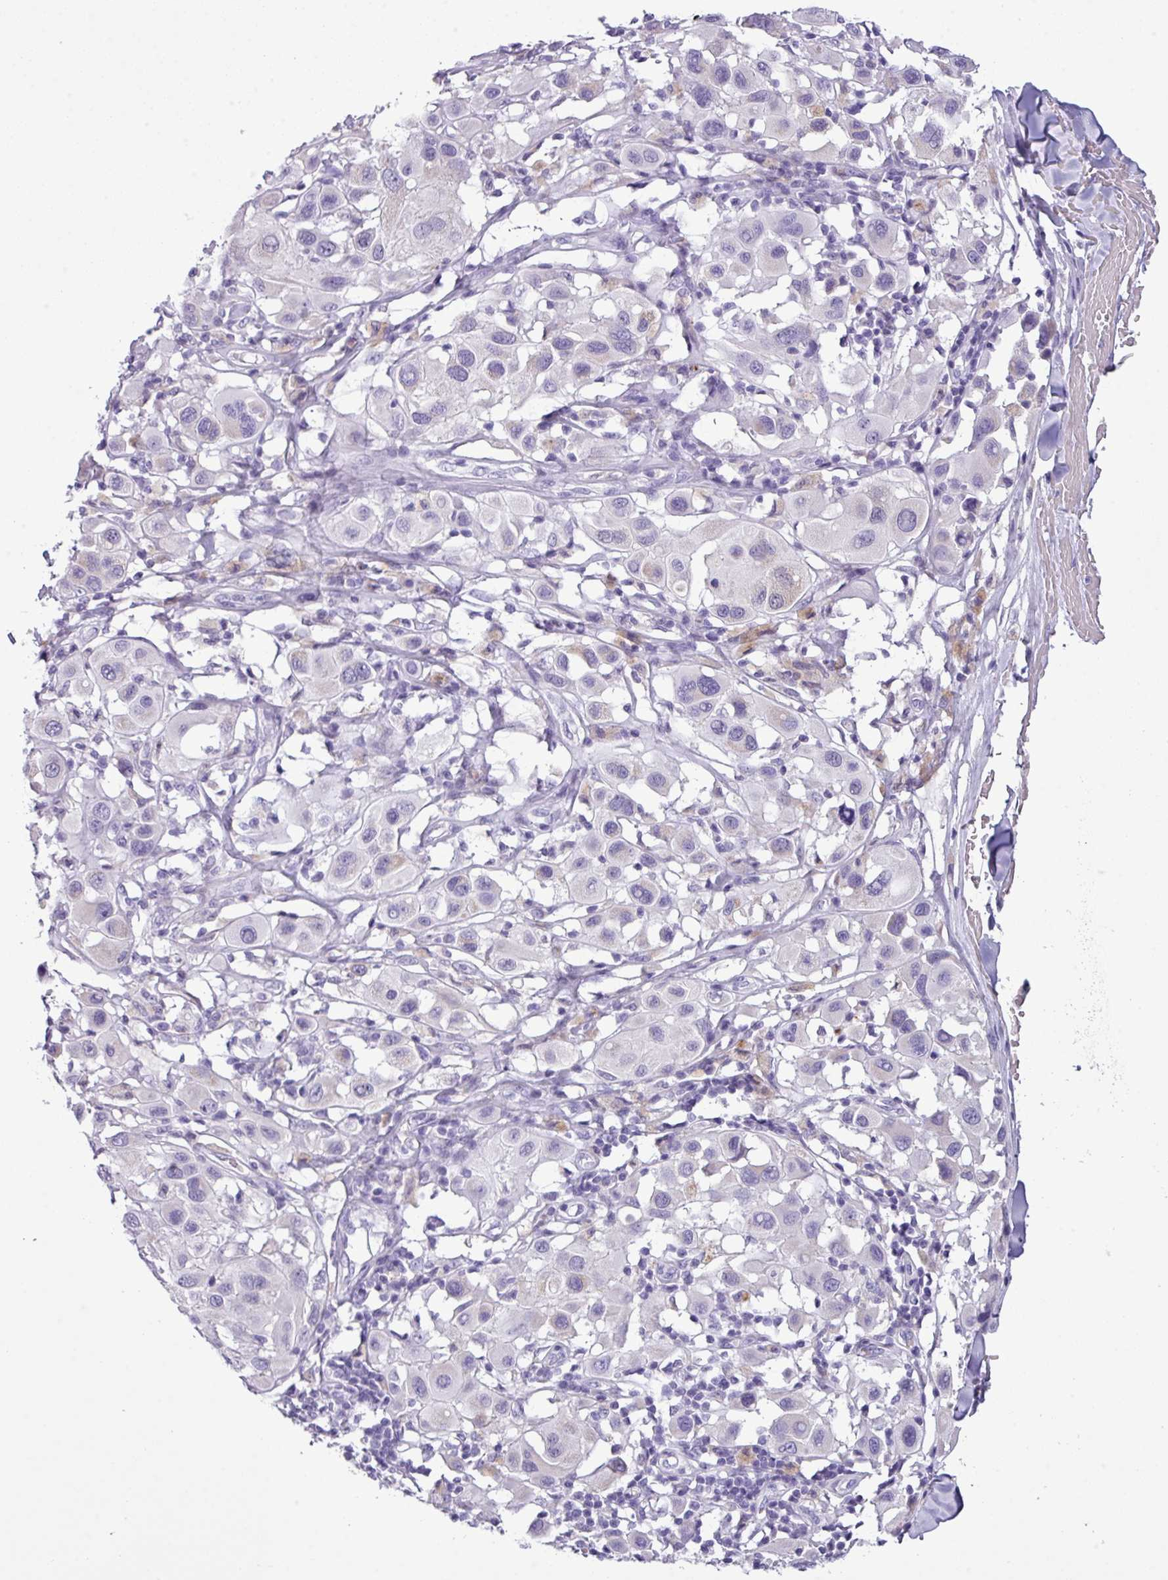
{"staining": {"intensity": "negative", "quantity": "none", "location": "none"}, "tissue": "melanoma", "cell_type": "Tumor cells", "image_type": "cancer", "snomed": [{"axis": "morphology", "description": "Malignant melanoma, Metastatic site"}, {"axis": "topography", "description": "Skin"}], "caption": "The photomicrograph reveals no significant staining in tumor cells of melanoma.", "gene": "AGO3", "patient": {"sex": "male", "age": 41}}